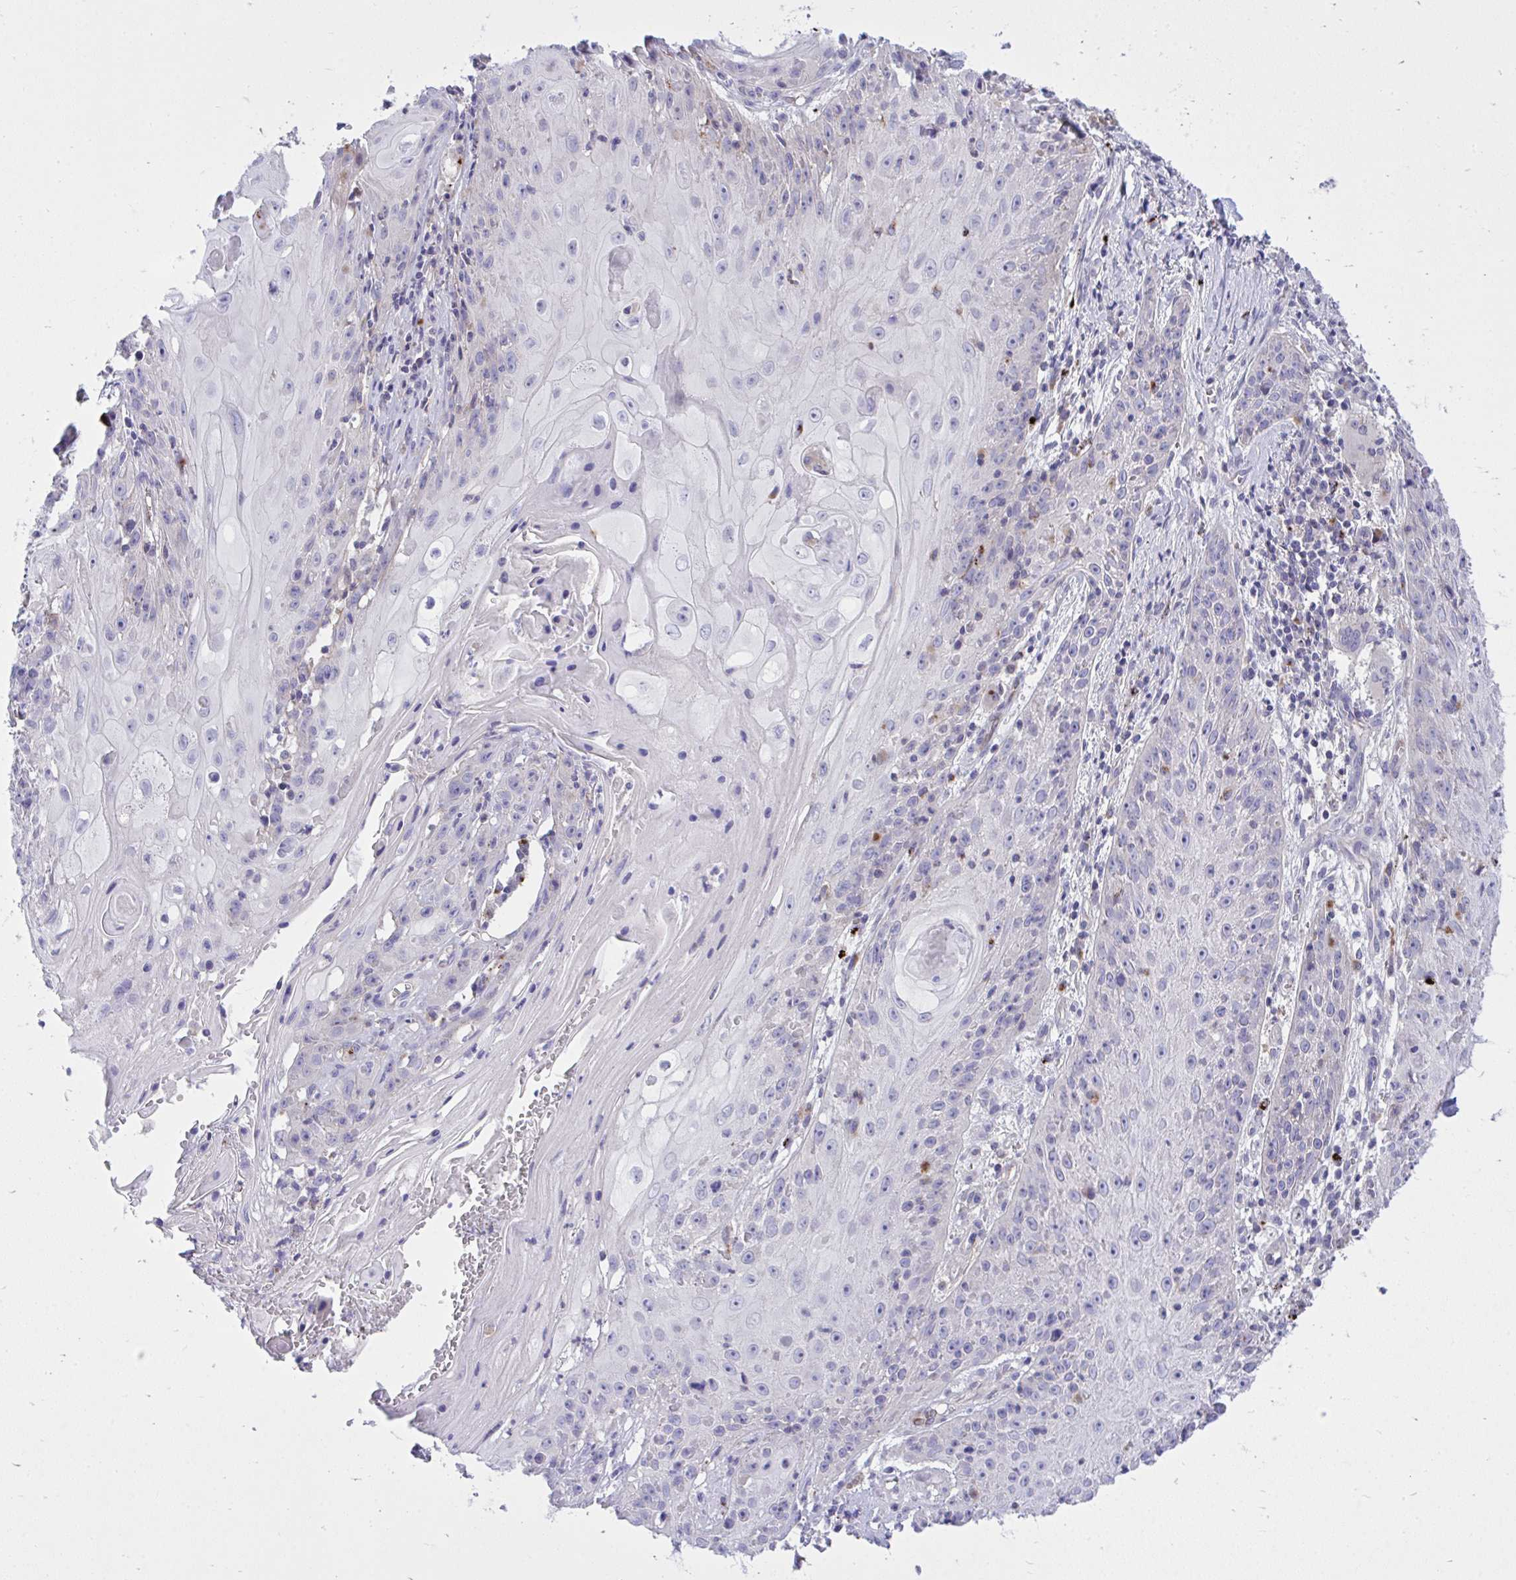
{"staining": {"intensity": "negative", "quantity": "none", "location": "none"}, "tissue": "skin cancer", "cell_type": "Tumor cells", "image_type": "cancer", "snomed": [{"axis": "morphology", "description": "Squamous cell carcinoma, NOS"}, {"axis": "topography", "description": "Skin"}, {"axis": "topography", "description": "Vulva"}], "caption": "Photomicrograph shows no significant protein positivity in tumor cells of skin squamous cell carcinoma.", "gene": "TP53I11", "patient": {"sex": "female", "age": 76}}